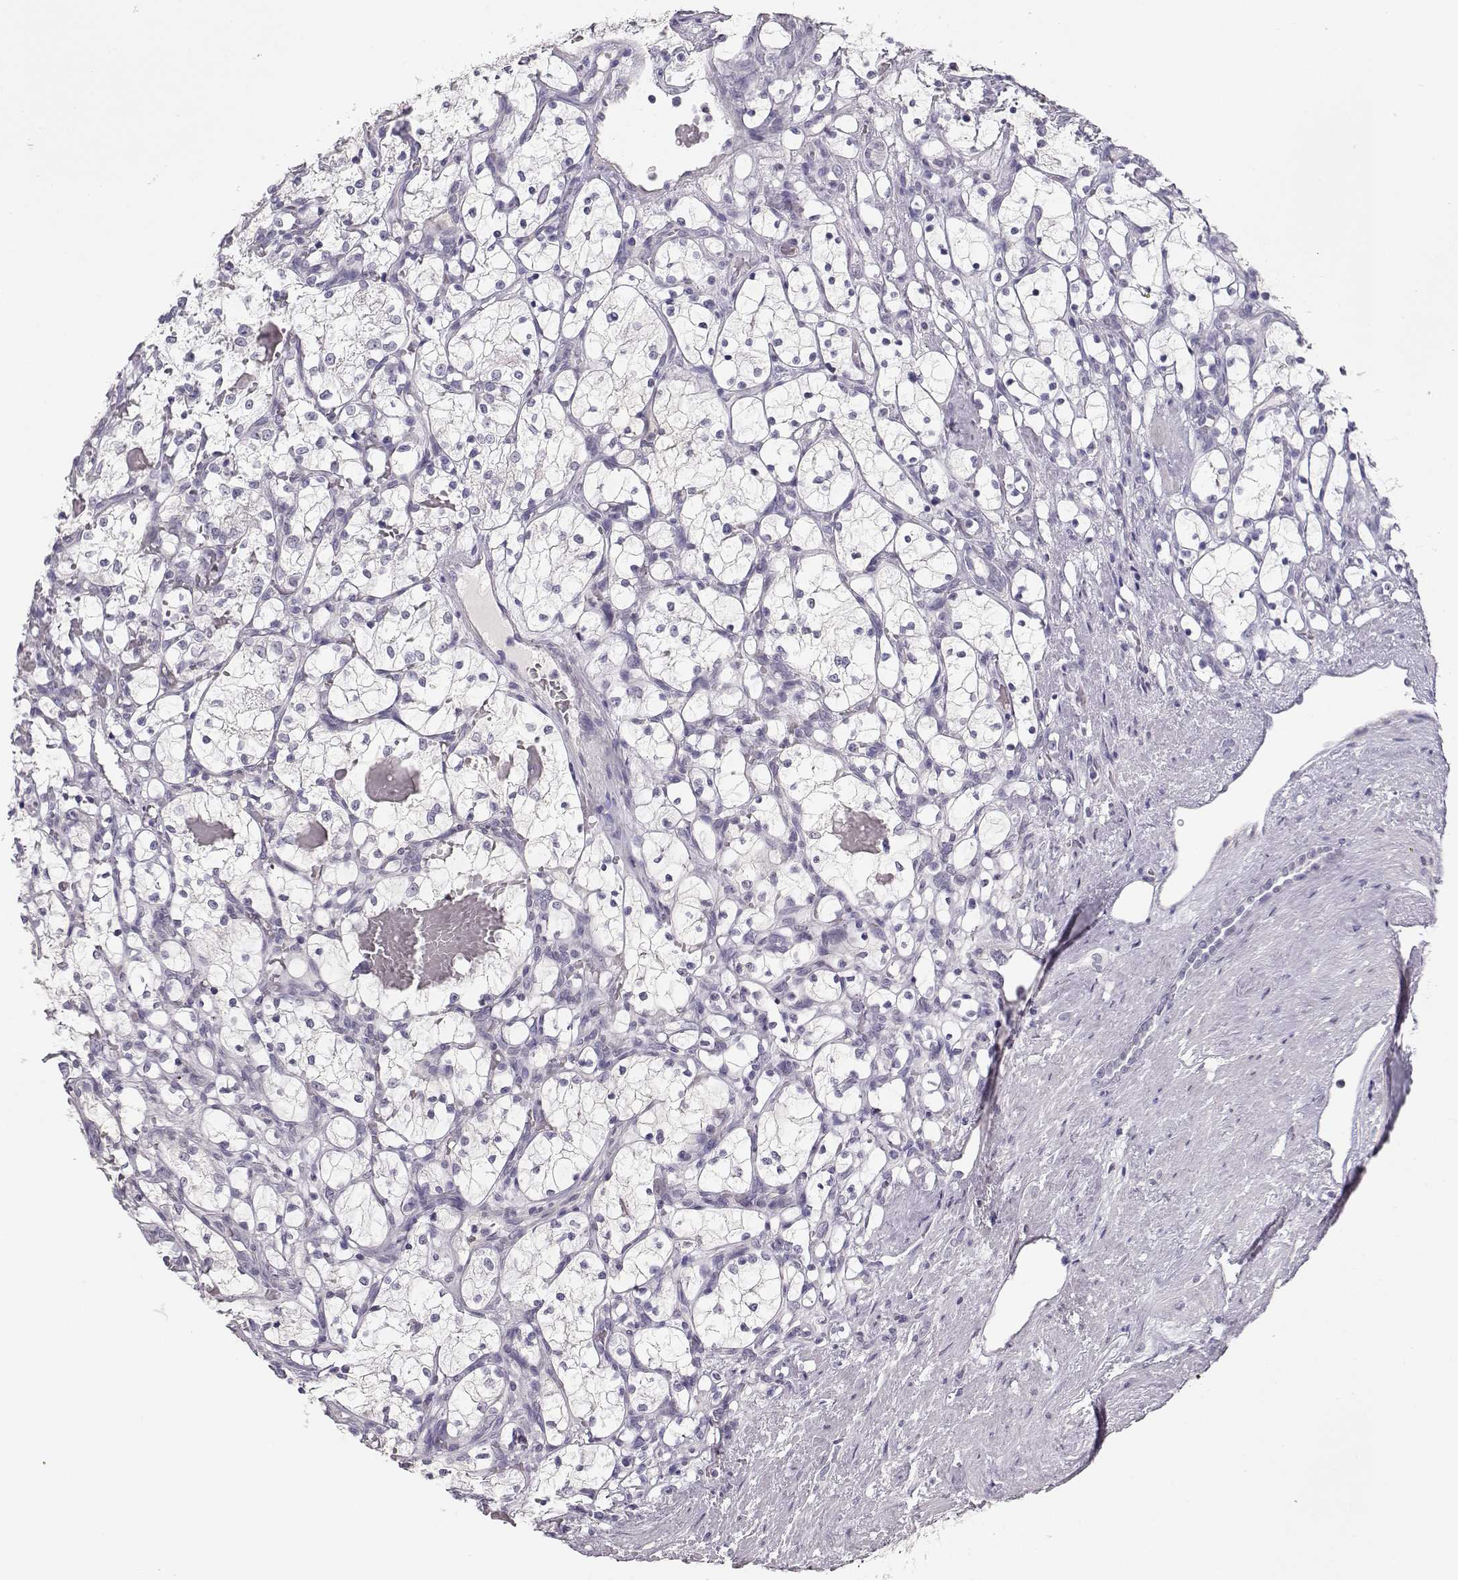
{"staining": {"intensity": "negative", "quantity": "none", "location": "none"}, "tissue": "renal cancer", "cell_type": "Tumor cells", "image_type": "cancer", "snomed": [{"axis": "morphology", "description": "Adenocarcinoma, NOS"}, {"axis": "topography", "description": "Kidney"}], "caption": "Immunohistochemistry (IHC) photomicrograph of neoplastic tissue: human adenocarcinoma (renal) stained with DAB exhibits no significant protein staining in tumor cells.", "gene": "MAGEC1", "patient": {"sex": "female", "age": 69}}